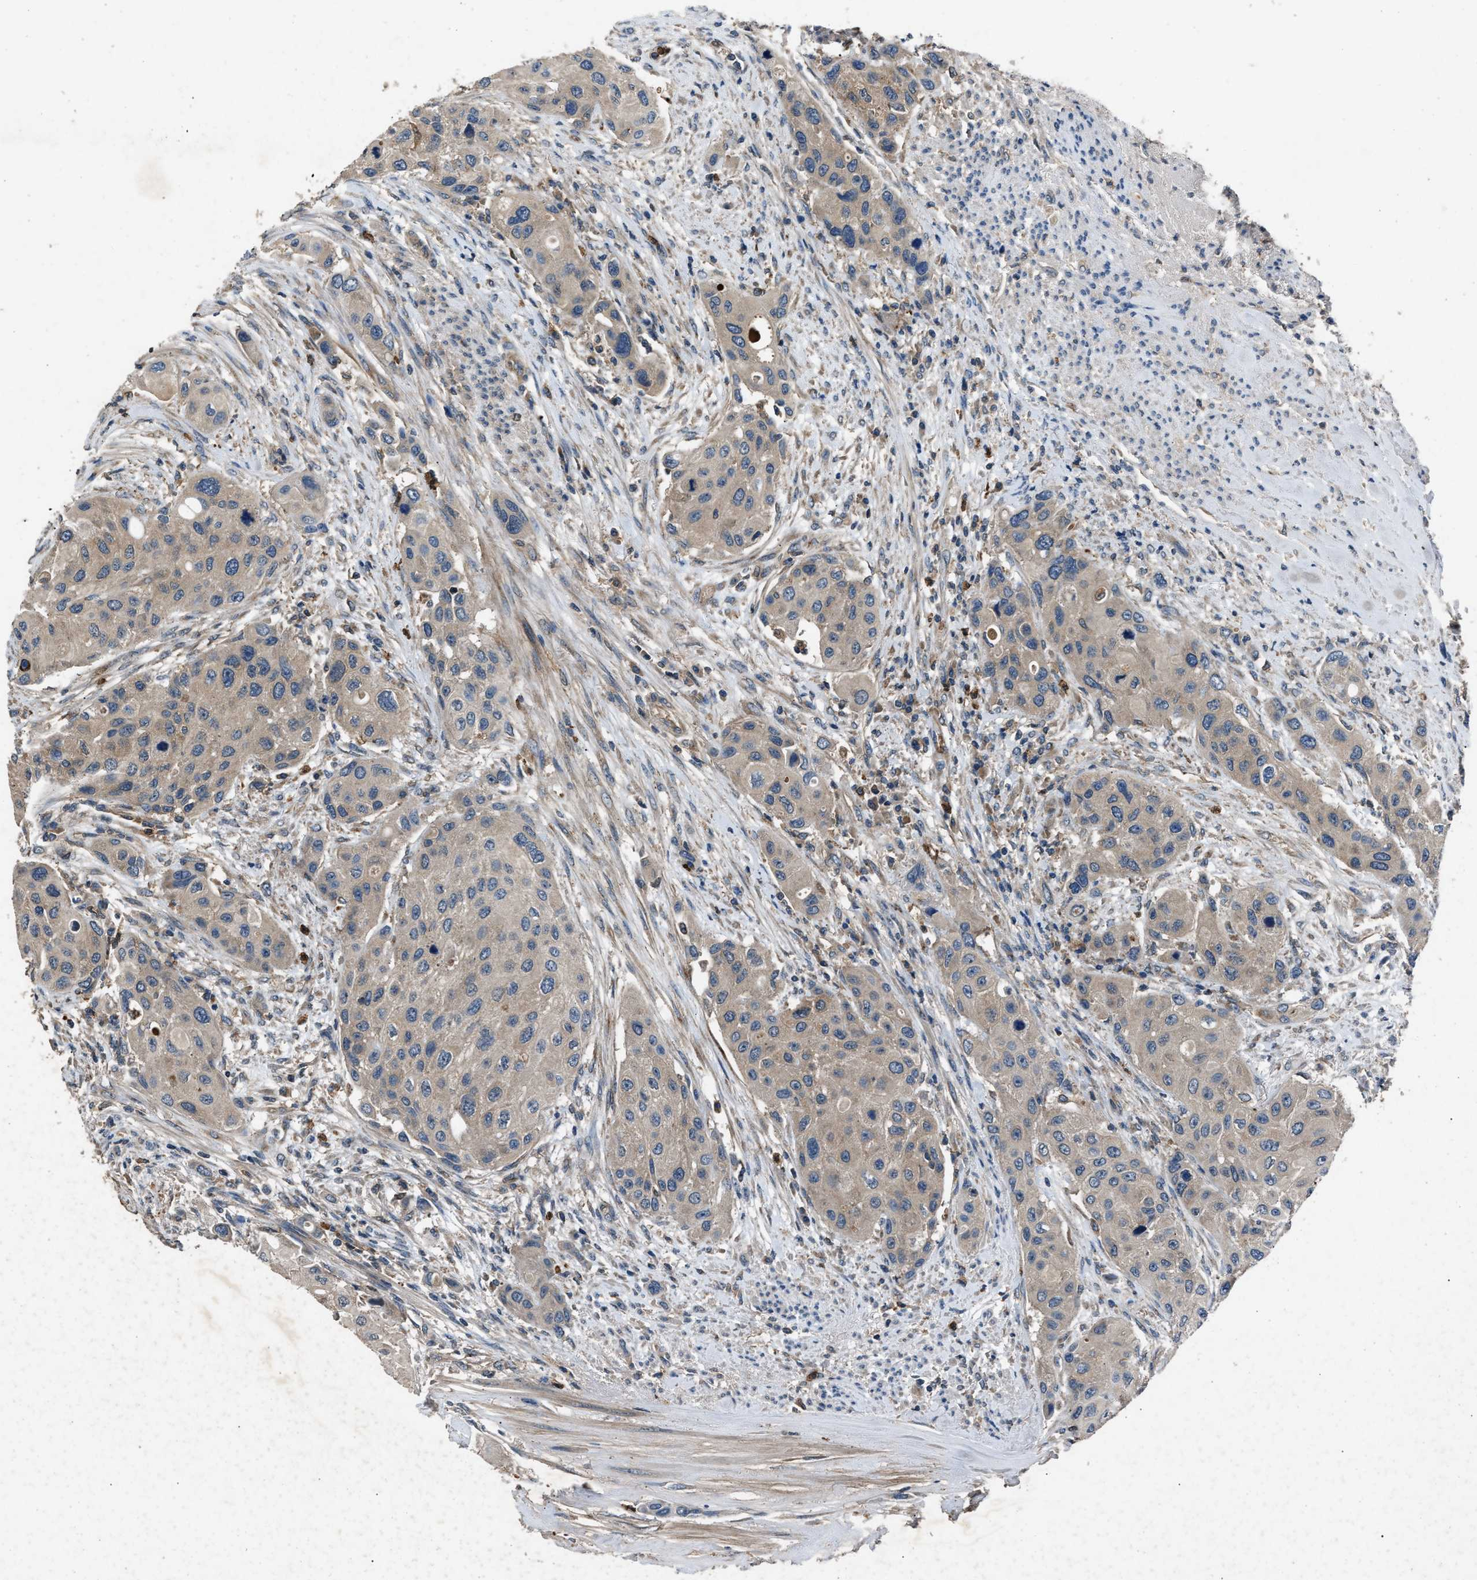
{"staining": {"intensity": "negative", "quantity": "none", "location": "none"}, "tissue": "urothelial cancer", "cell_type": "Tumor cells", "image_type": "cancer", "snomed": [{"axis": "morphology", "description": "Urothelial carcinoma, High grade"}, {"axis": "topography", "description": "Urinary bladder"}], "caption": "Tumor cells are negative for brown protein staining in urothelial cancer.", "gene": "PPID", "patient": {"sex": "female", "age": 56}}